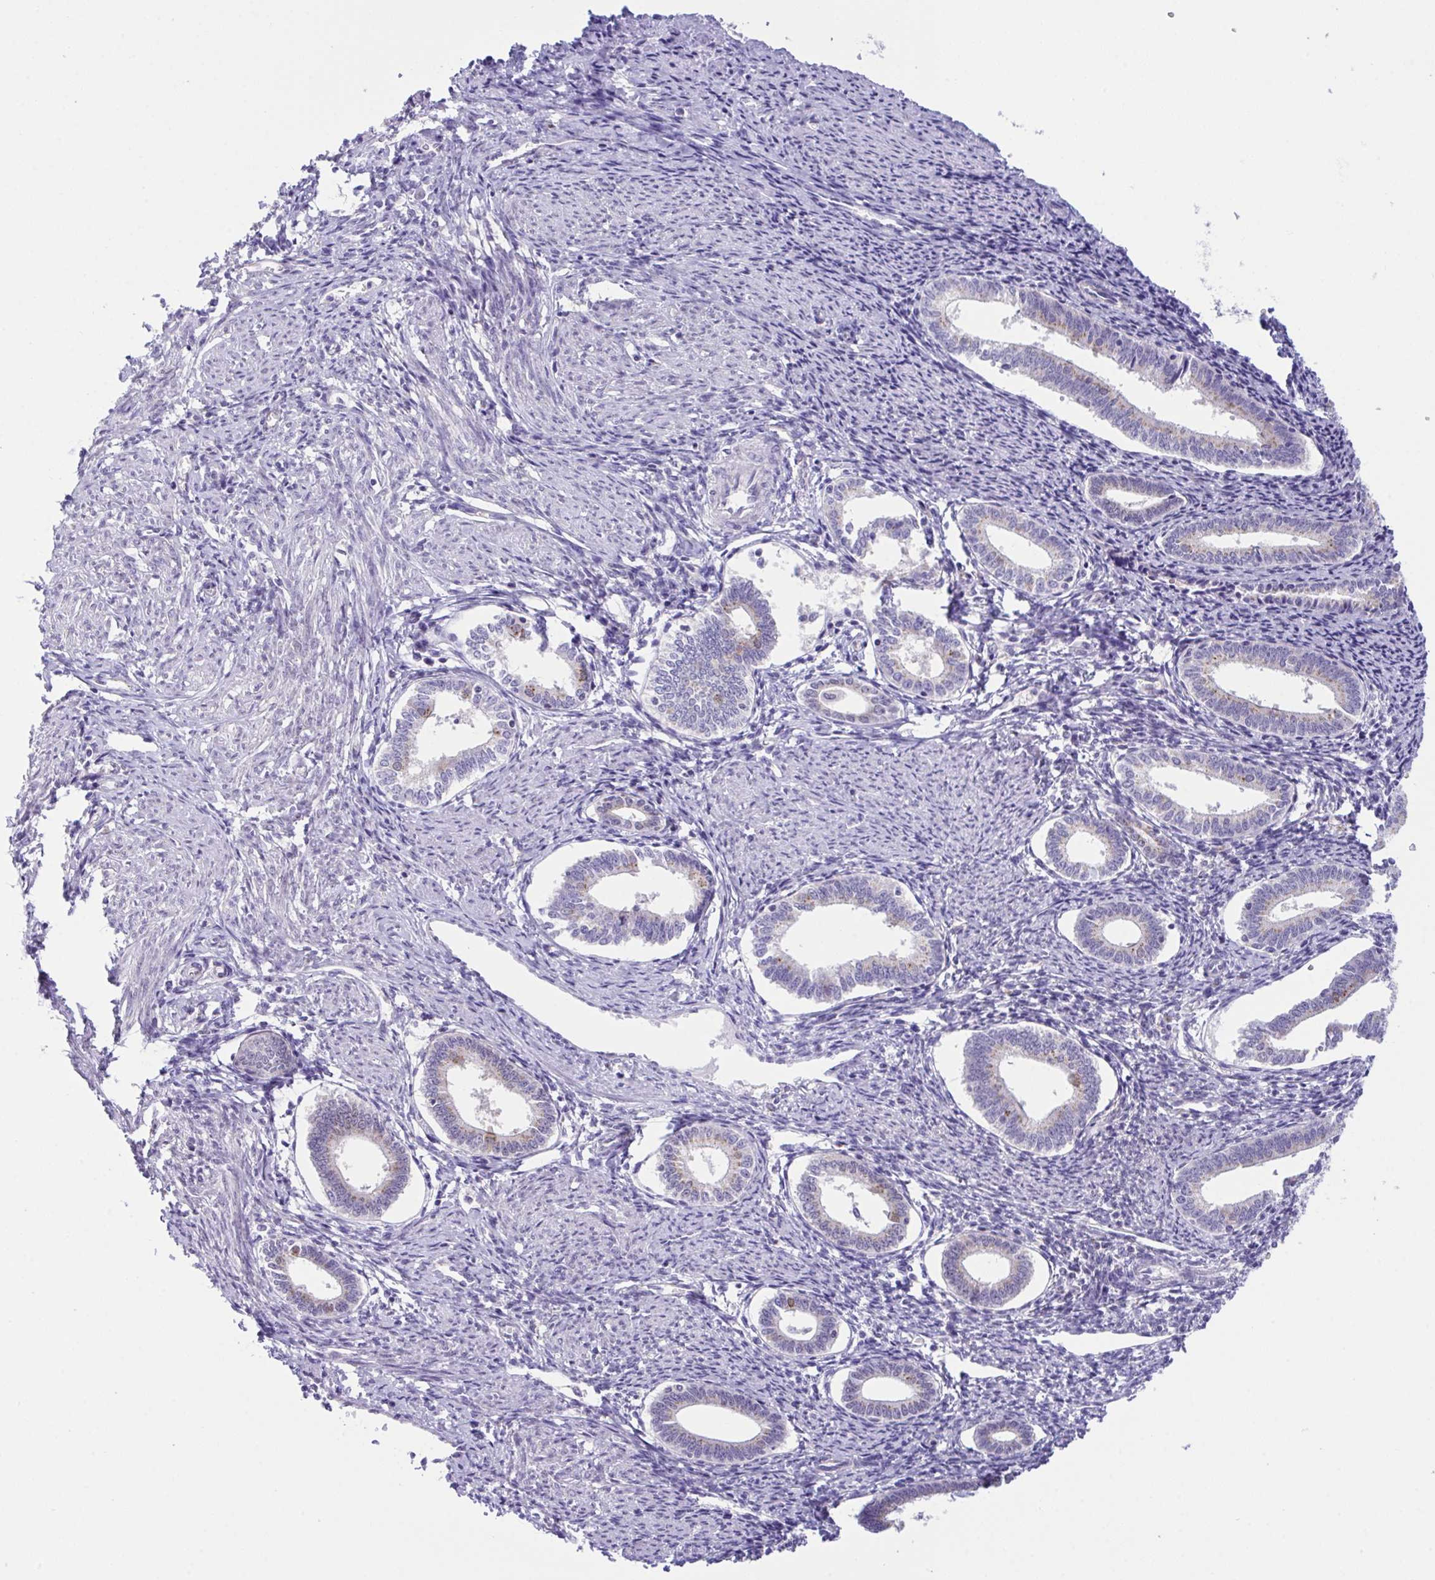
{"staining": {"intensity": "negative", "quantity": "none", "location": "none"}, "tissue": "endometrium", "cell_type": "Cells in endometrial stroma", "image_type": "normal", "snomed": [{"axis": "morphology", "description": "Normal tissue, NOS"}, {"axis": "topography", "description": "Endometrium"}], "caption": "The image exhibits no significant positivity in cells in endometrial stroma of endometrium.", "gene": "SCLY", "patient": {"sex": "female", "age": 41}}